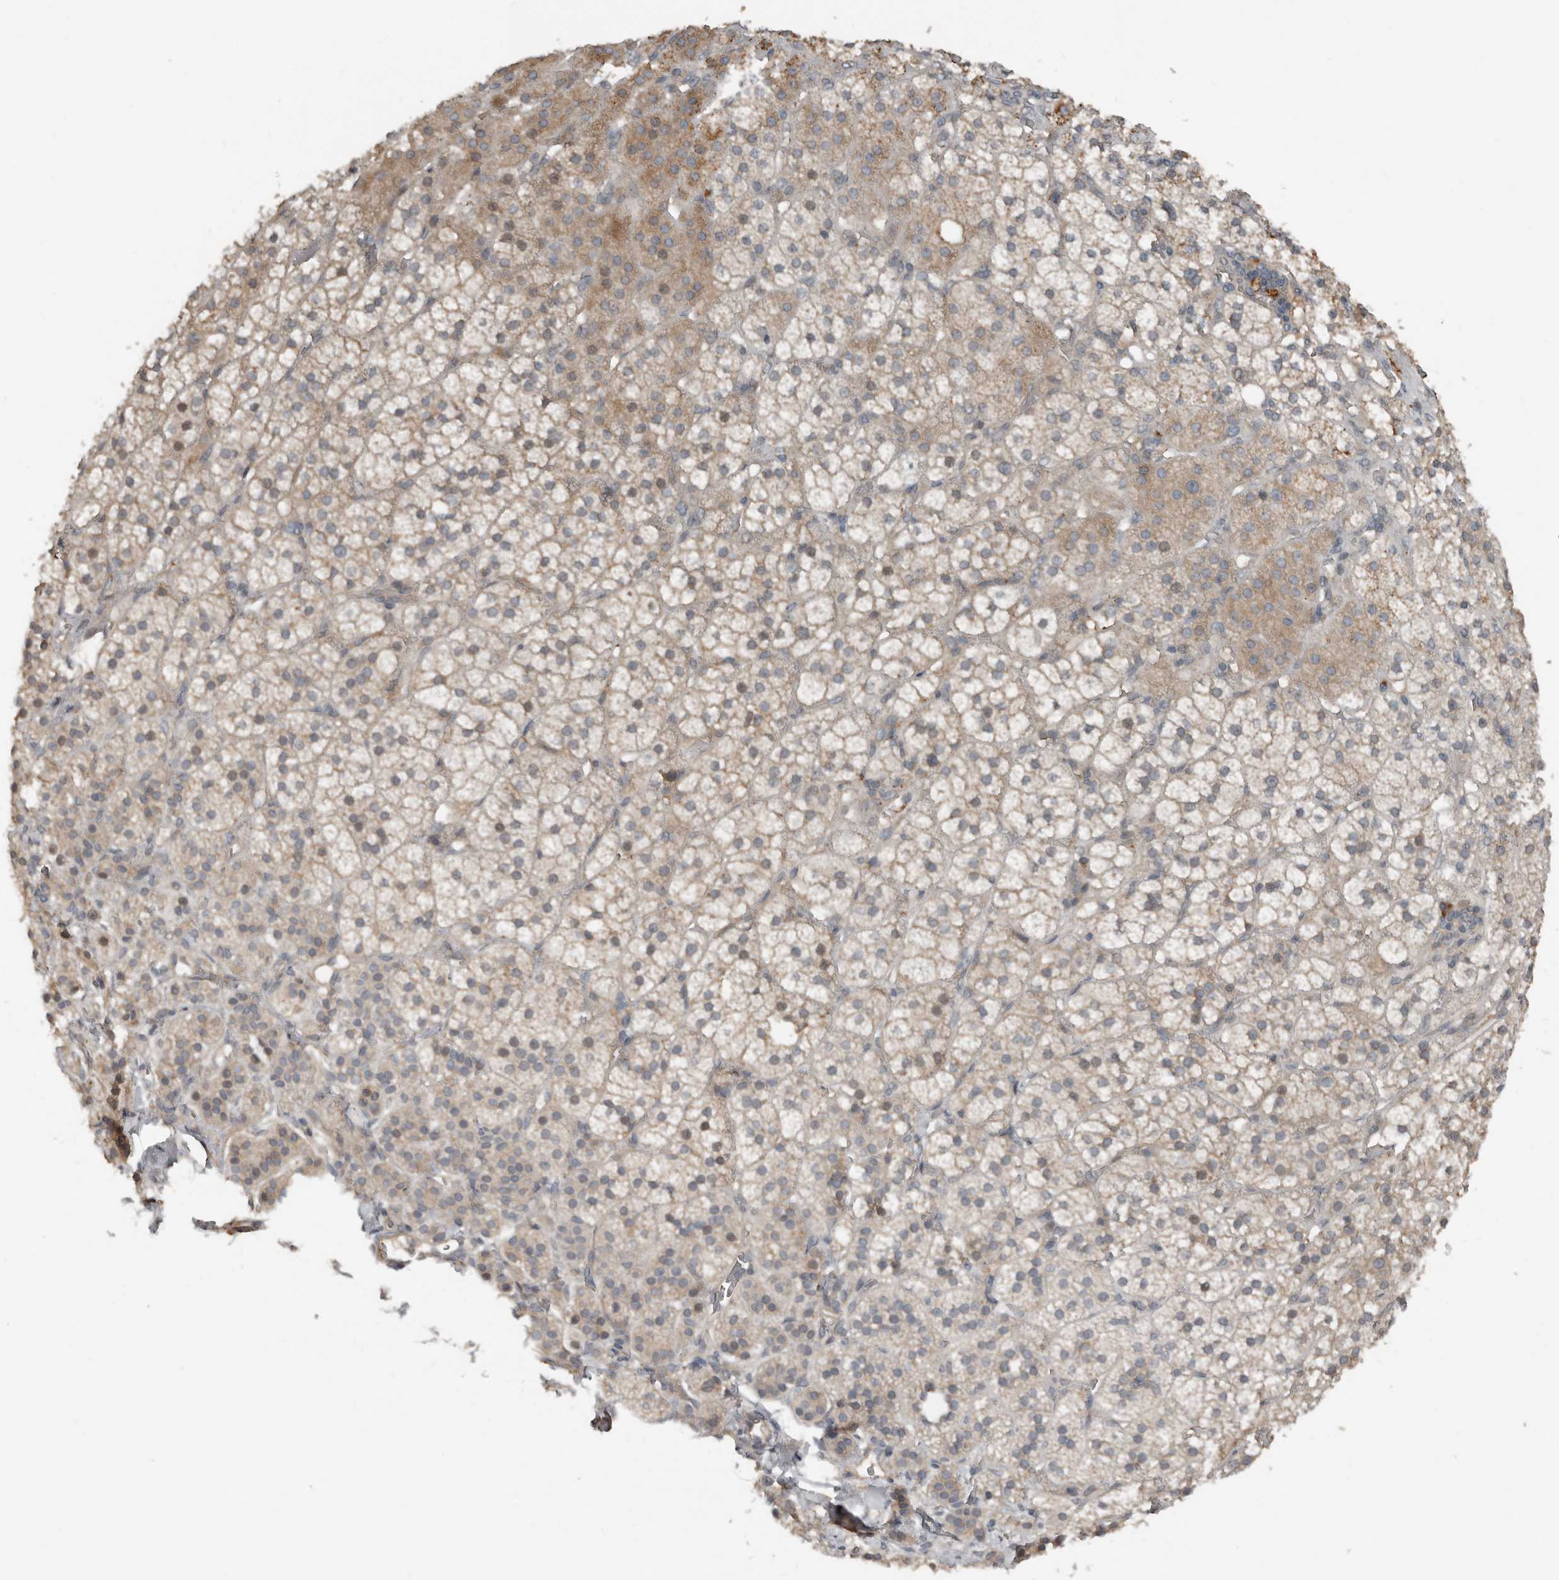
{"staining": {"intensity": "weak", "quantity": "25%-75%", "location": "cytoplasmic/membranous"}, "tissue": "adrenal gland", "cell_type": "Glandular cells", "image_type": "normal", "snomed": [{"axis": "morphology", "description": "Normal tissue, NOS"}, {"axis": "topography", "description": "Adrenal gland"}], "caption": "Immunohistochemistry (IHC) staining of benign adrenal gland, which displays low levels of weak cytoplasmic/membranous staining in approximately 25%-75% of glandular cells indicating weak cytoplasmic/membranous protein expression. The staining was performed using DAB (3,3'-diaminobenzidine) (brown) for protein detection and nuclei were counterstained in hematoxylin (blue).", "gene": "TEAD3", "patient": {"sex": "female", "age": 44}}